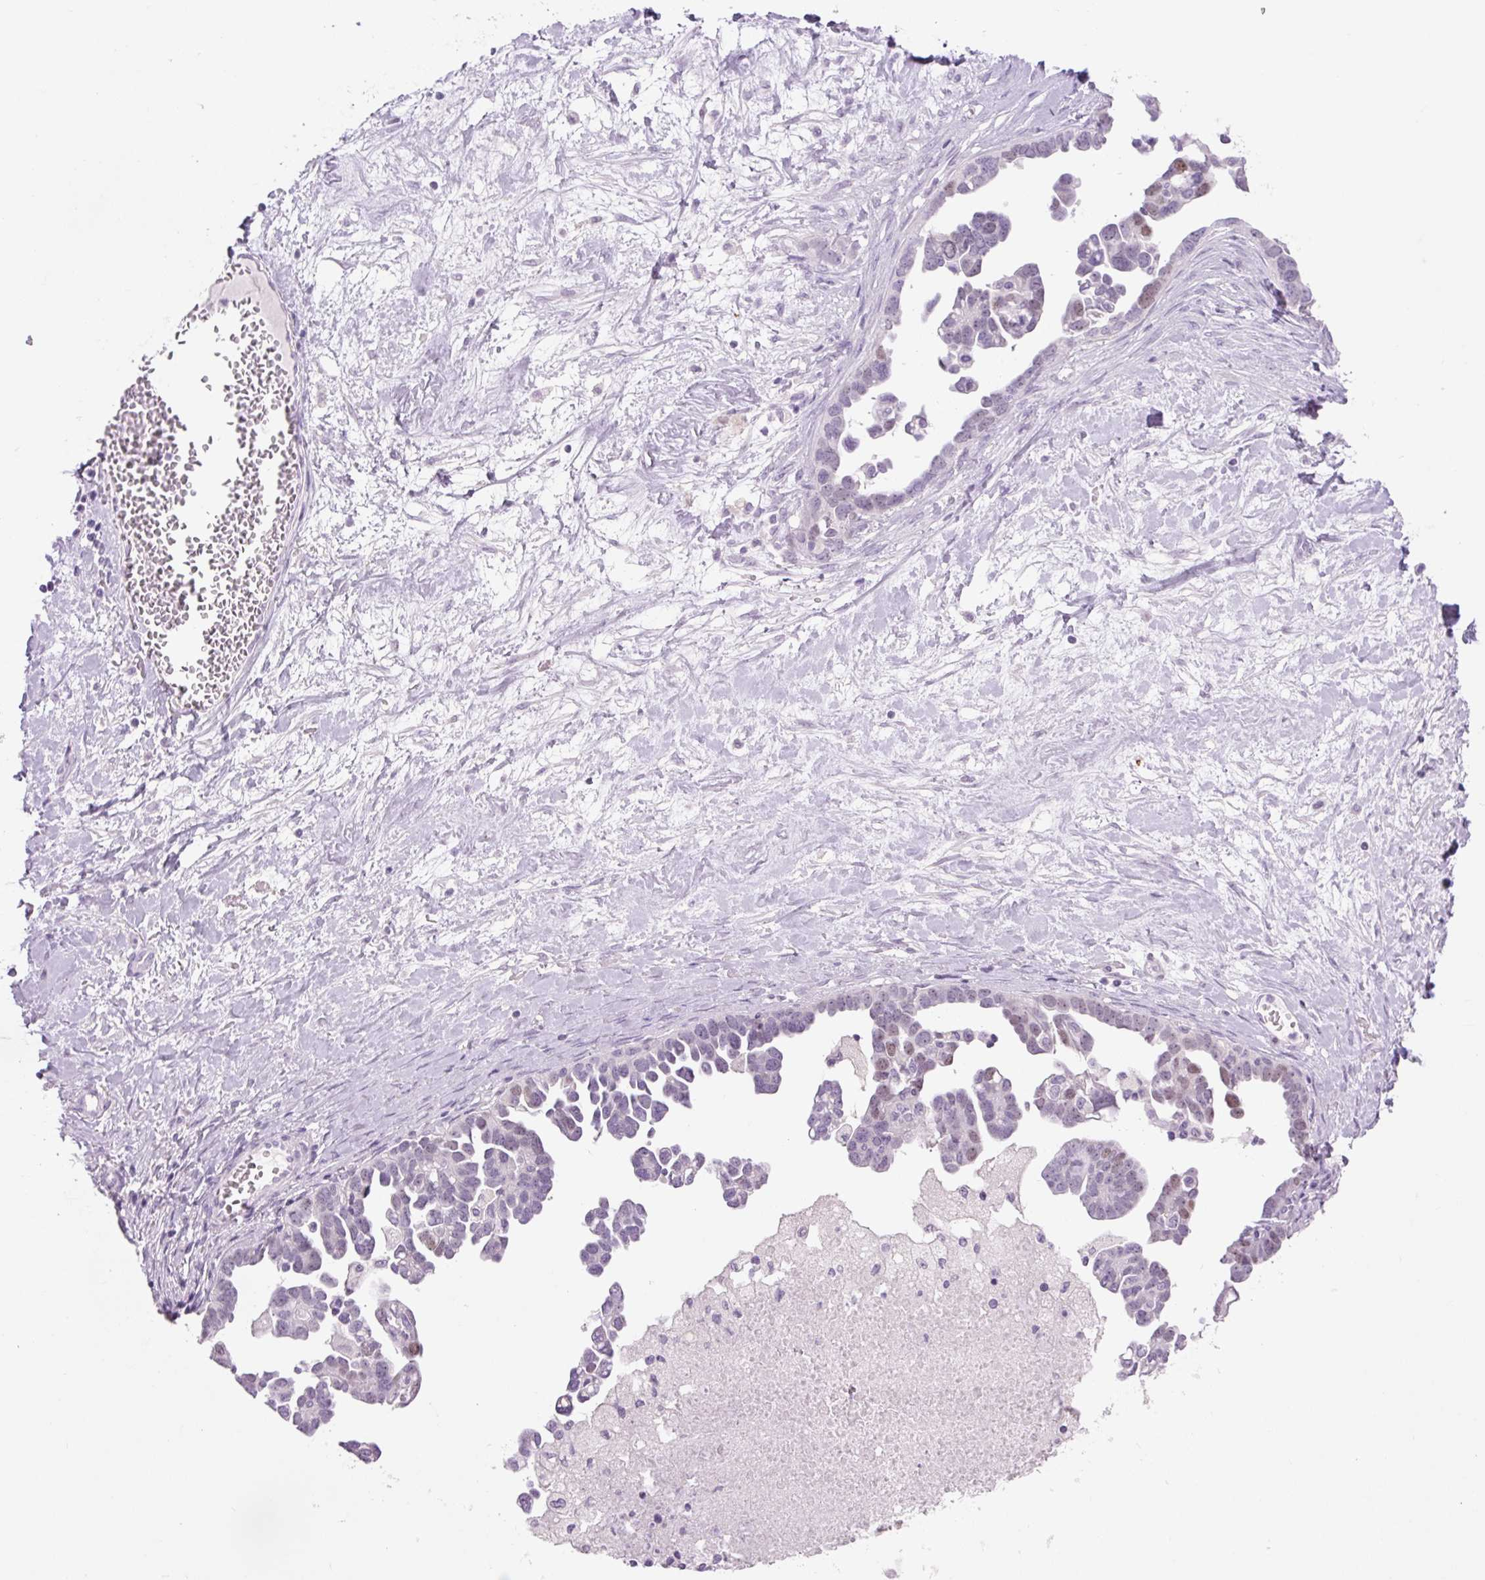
{"staining": {"intensity": "moderate", "quantity": "<25%", "location": "nuclear"}, "tissue": "ovarian cancer", "cell_type": "Tumor cells", "image_type": "cancer", "snomed": [{"axis": "morphology", "description": "Cystadenocarcinoma, serous, NOS"}, {"axis": "topography", "description": "Ovary"}], "caption": "Tumor cells exhibit low levels of moderate nuclear expression in about <25% of cells in human serous cystadenocarcinoma (ovarian). The staining was performed using DAB (3,3'-diaminobenzidine), with brown indicating positive protein expression. Nuclei are stained blue with hematoxylin.", "gene": "SIX1", "patient": {"sex": "female", "age": 54}}